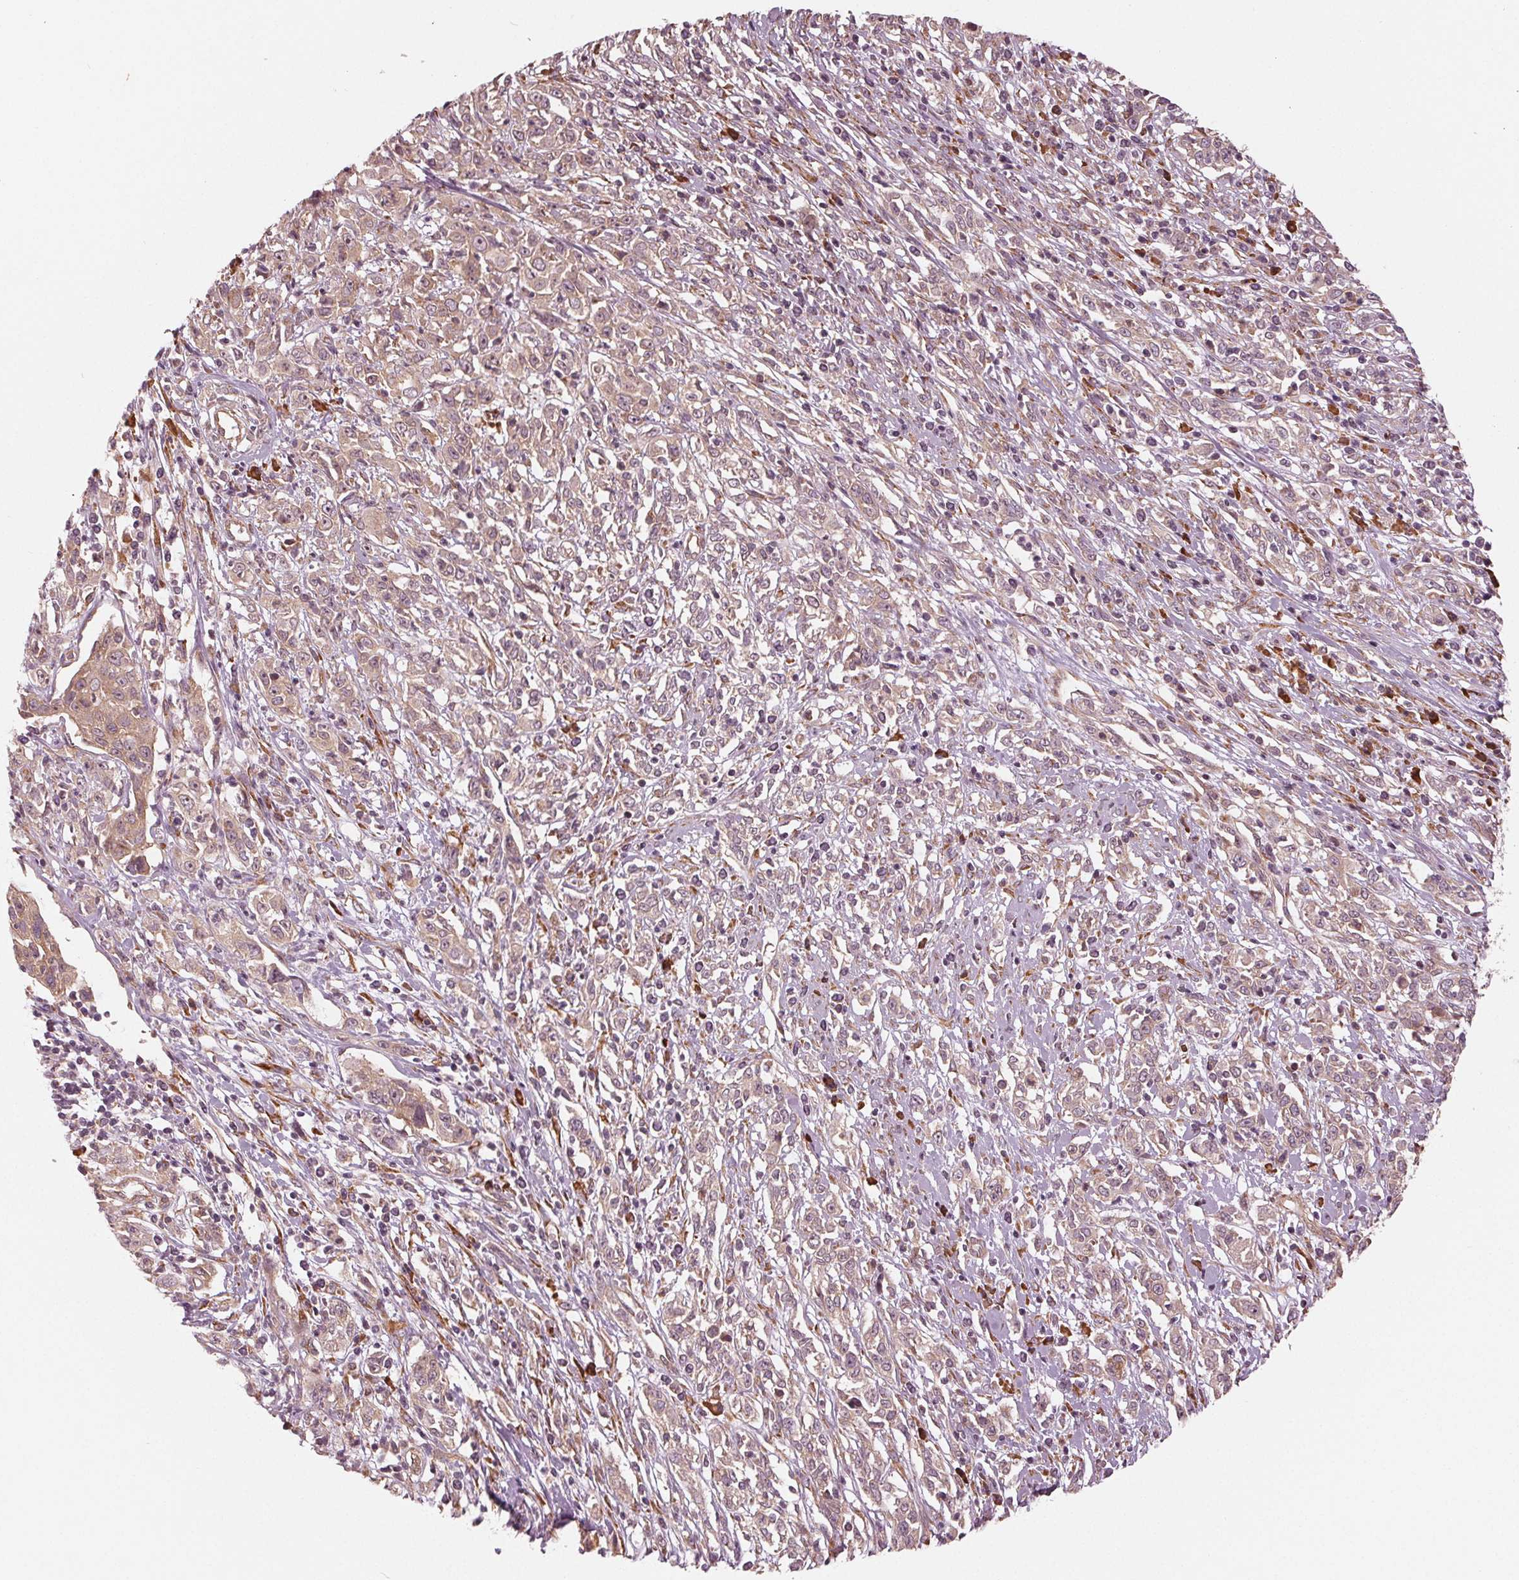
{"staining": {"intensity": "weak", "quantity": "25%-75%", "location": "cytoplasmic/membranous"}, "tissue": "cervical cancer", "cell_type": "Tumor cells", "image_type": "cancer", "snomed": [{"axis": "morphology", "description": "Adenocarcinoma, NOS"}, {"axis": "topography", "description": "Cervix"}], "caption": "Immunohistochemical staining of human cervical adenocarcinoma exhibits weak cytoplasmic/membranous protein staining in about 25%-75% of tumor cells.", "gene": "CMIP", "patient": {"sex": "female", "age": 40}}